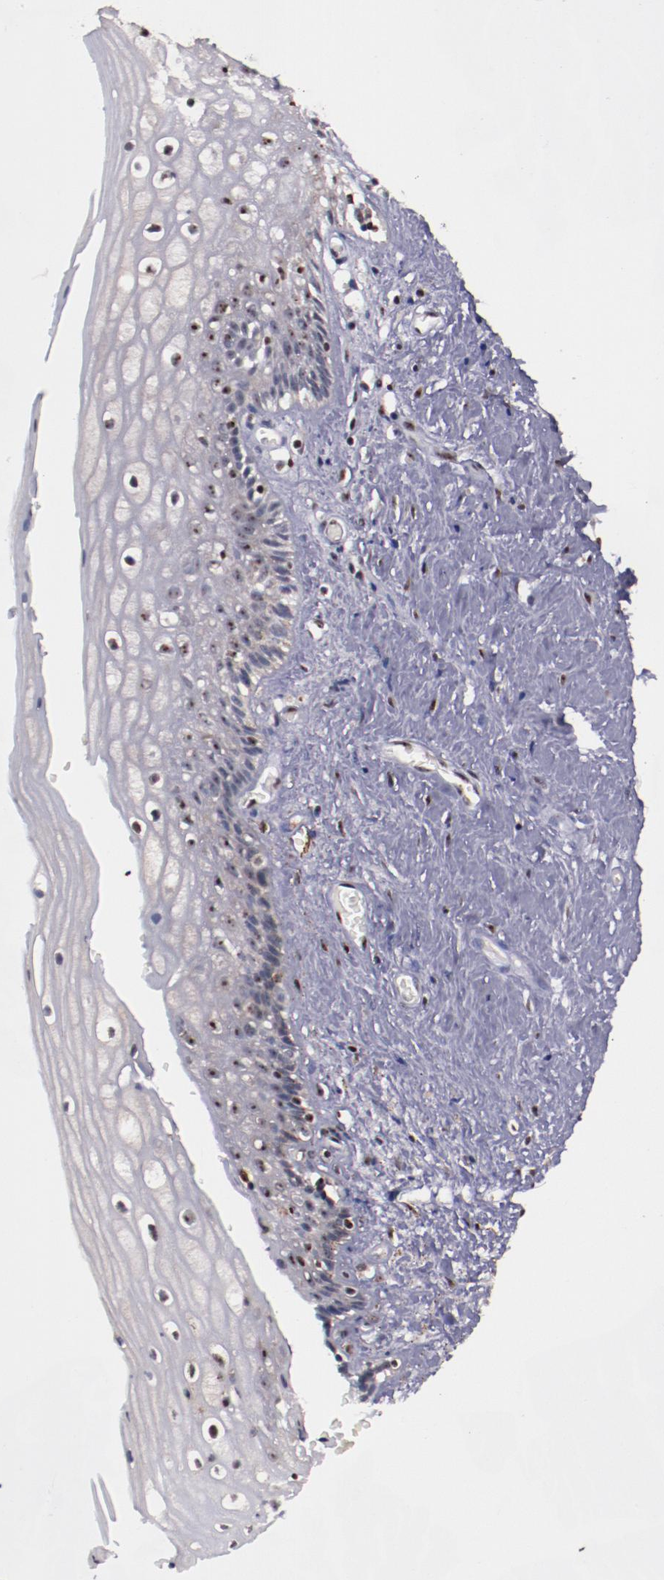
{"staining": {"intensity": "moderate", "quantity": "<25%", "location": "nuclear"}, "tissue": "vagina", "cell_type": "Squamous epithelial cells", "image_type": "normal", "snomed": [{"axis": "morphology", "description": "Normal tissue, NOS"}, {"axis": "topography", "description": "Vagina"}], "caption": "Immunohistochemical staining of unremarkable human vagina shows moderate nuclear protein positivity in about <25% of squamous epithelial cells.", "gene": "DDX24", "patient": {"sex": "female", "age": 46}}